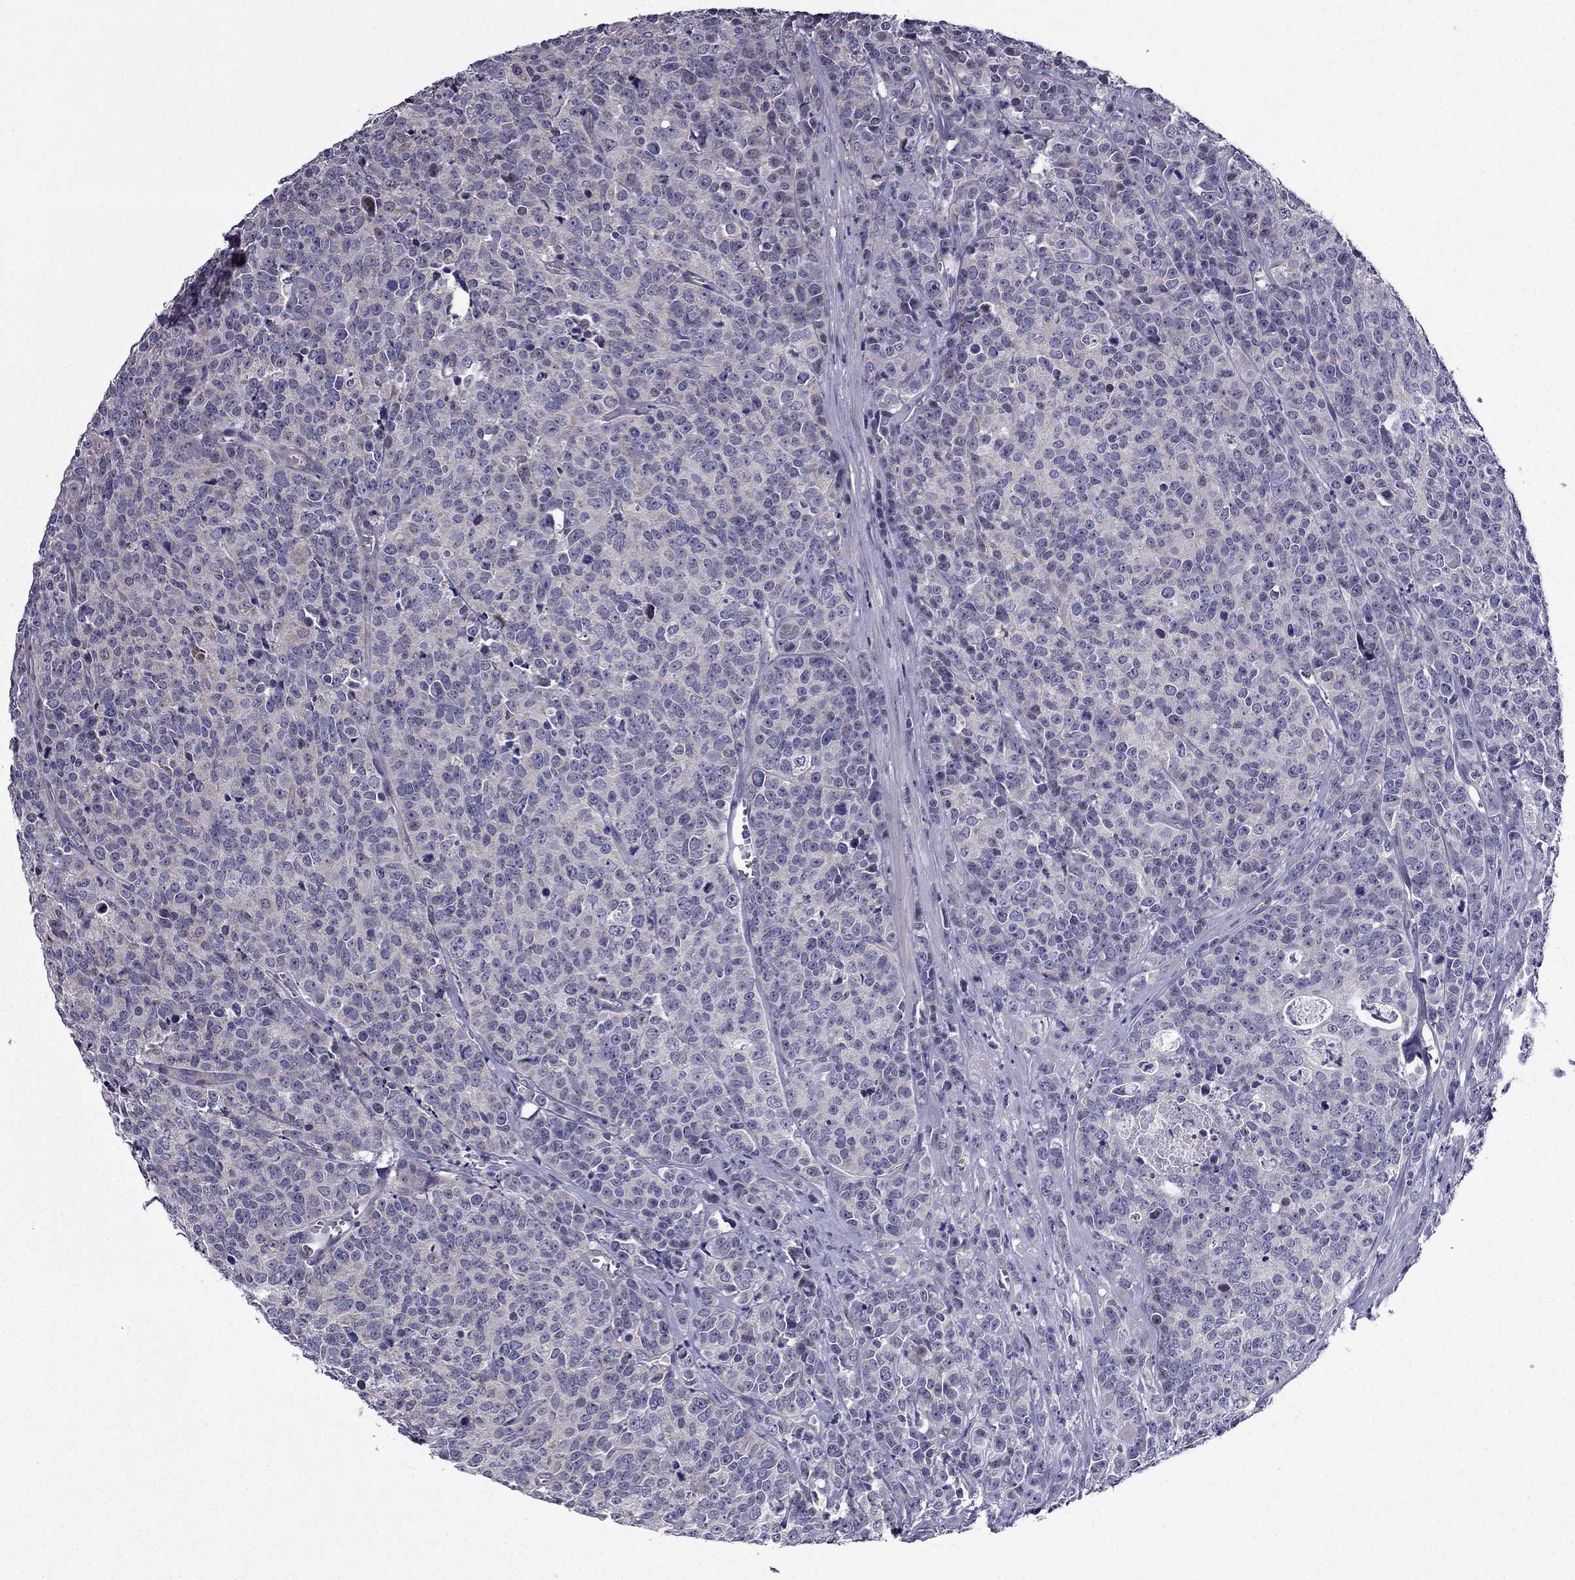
{"staining": {"intensity": "negative", "quantity": "none", "location": "none"}, "tissue": "prostate cancer", "cell_type": "Tumor cells", "image_type": "cancer", "snomed": [{"axis": "morphology", "description": "Adenocarcinoma, NOS"}, {"axis": "topography", "description": "Prostate"}], "caption": "An immunohistochemistry photomicrograph of prostate cancer (adenocarcinoma) is shown. There is no staining in tumor cells of prostate cancer (adenocarcinoma).", "gene": "SLC6A2", "patient": {"sex": "male", "age": 67}}